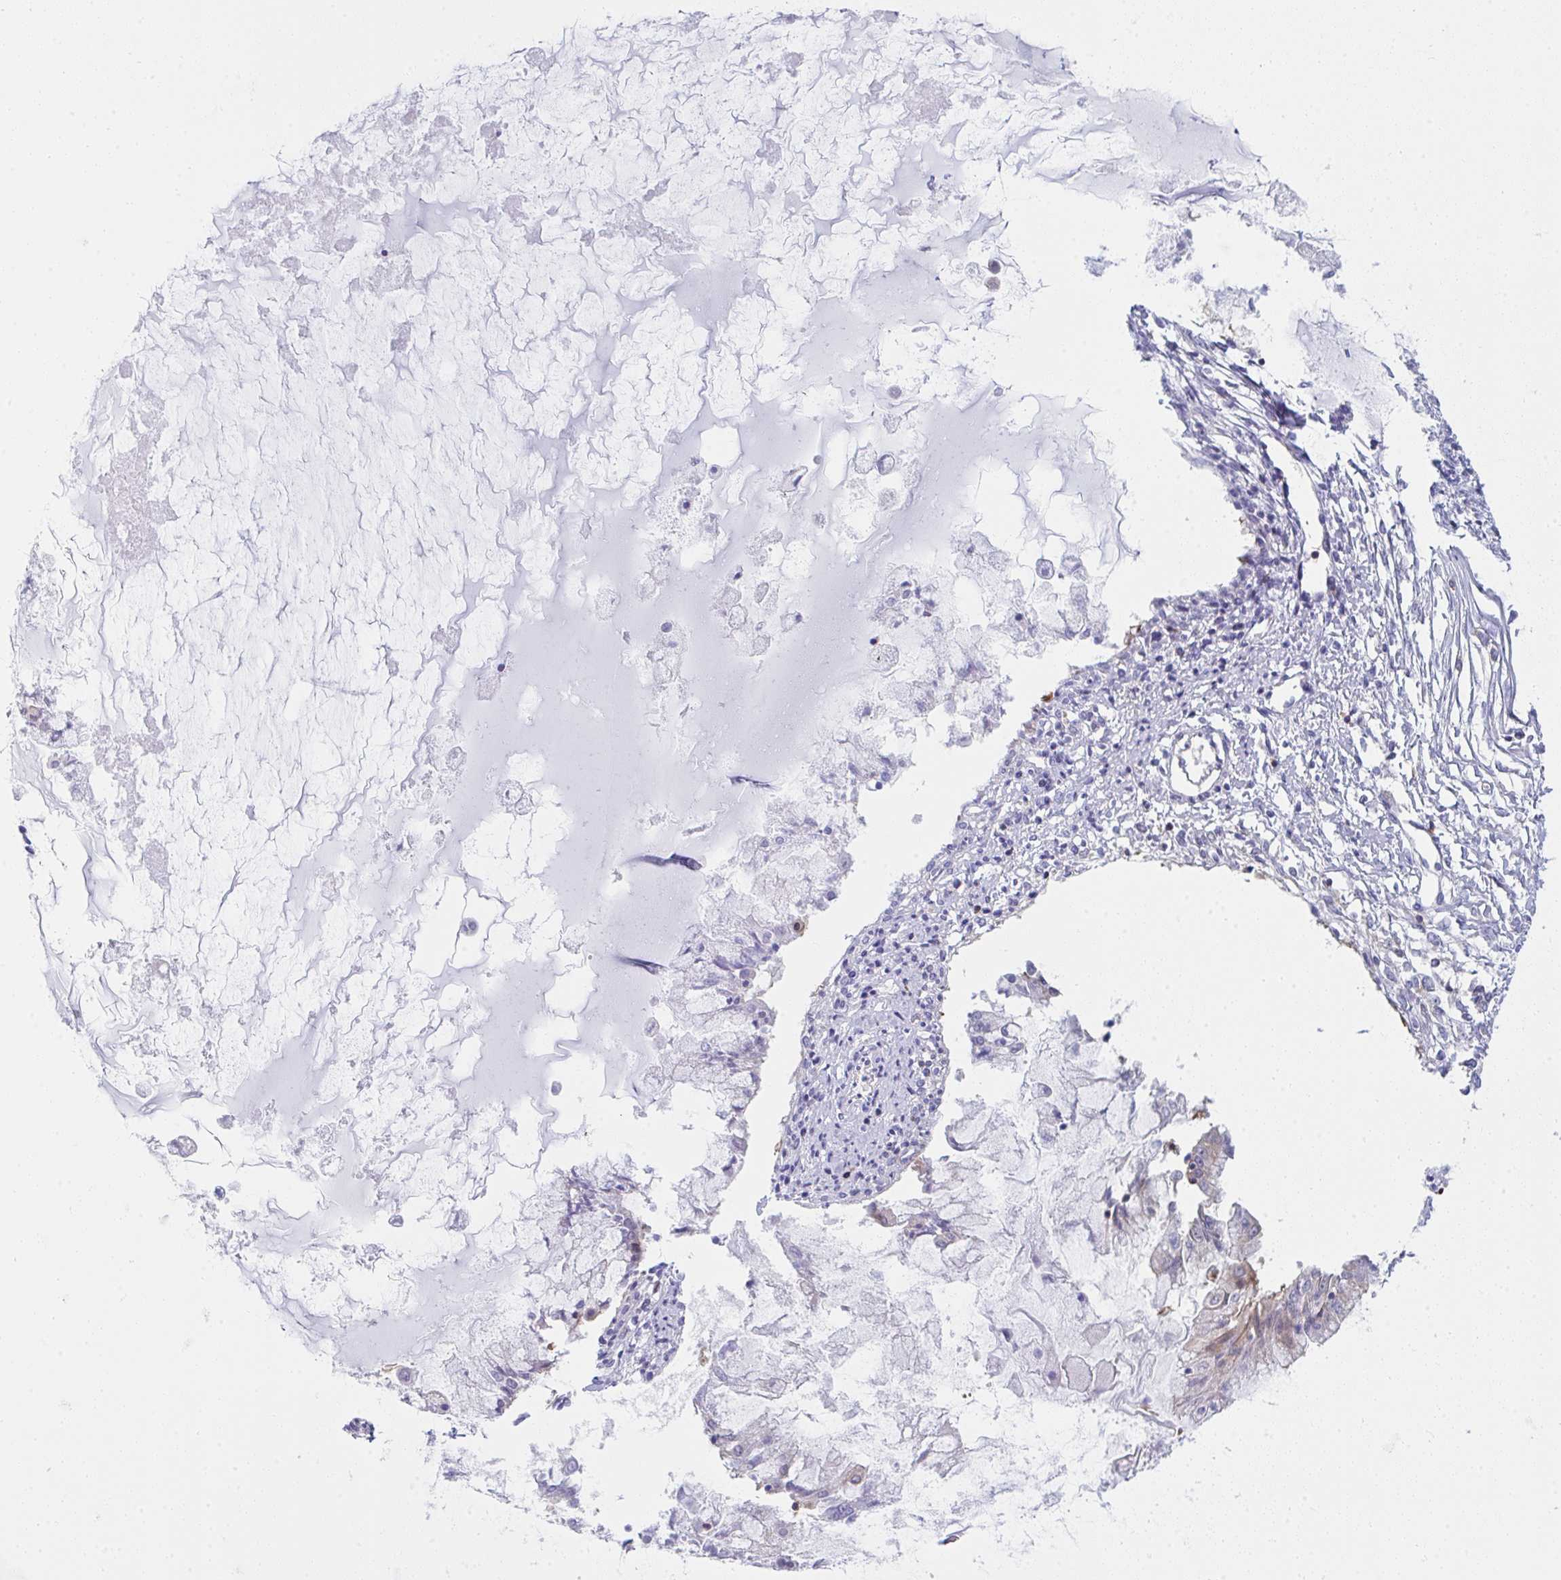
{"staining": {"intensity": "negative", "quantity": "none", "location": "none"}, "tissue": "ovarian cancer", "cell_type": "Tumor cells", "image_type": "cancer", "snomed": [{"axis": "morphology", "description": "Cystadenocarcinoma, mucinous, NOS"}, {"axis": "topography", "description": "Ovary"}], "caption": "This is a histopathology image of immunohistochemistry (IHC) staining of ovarian cancer (mucinous cystadenocarcinoma), which shows no positivity in tumor cells. (Brightfield microscopy of DAB (3,3'-diaminobenzidine) IHC at high magnification).", "gene": "WNK1", "patient": {"sex": "female", "age": 34}}